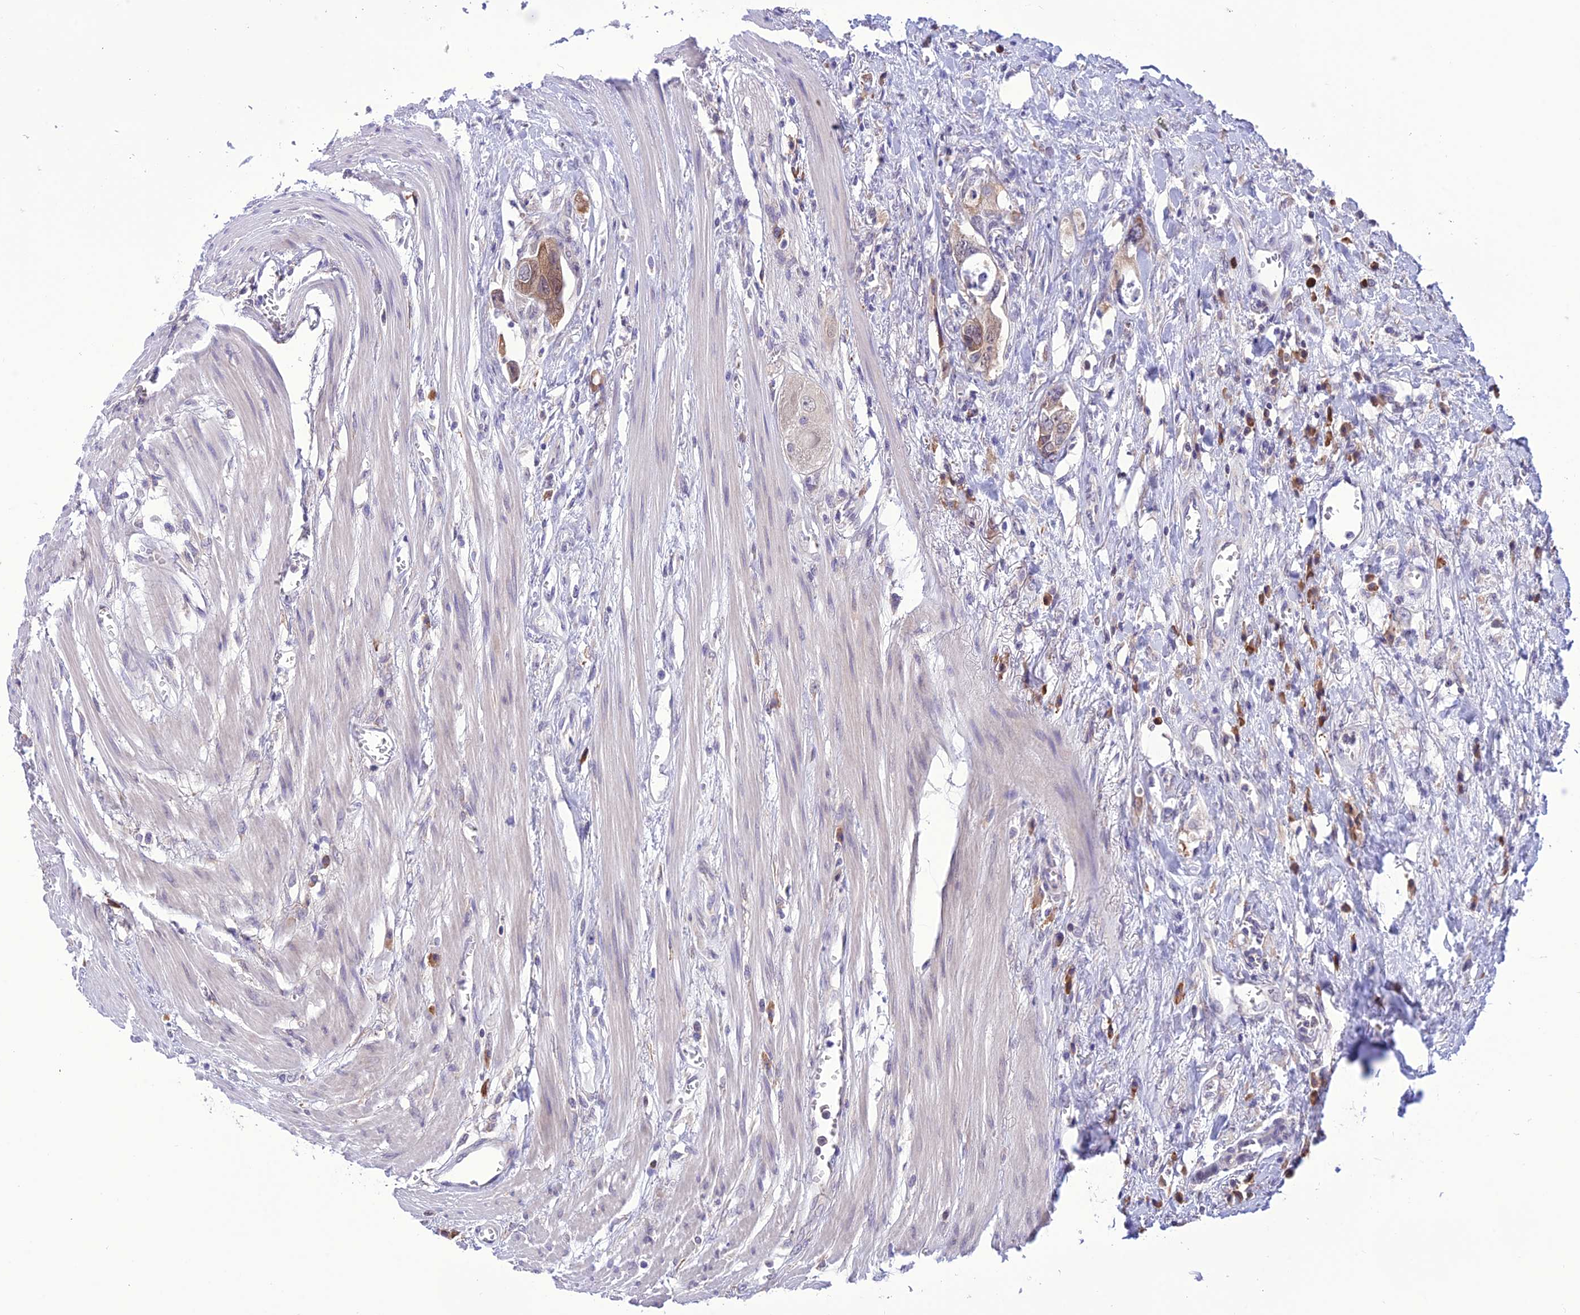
{"staining": {"intensity": "weak", "quantity": "25%-75%", "location": "cytoplasmic/membranous"}, "tissue": "colorectal cancer", "cell_type": "Tumor cells", "image_type": "cancer", "snomed": [{"axis": "morphology", "description": "Adenocarcinoma, NOS"}, {"axis": "topography", "description": "Rectum"}], "caption": "High-magnification brightfield microscopy of colorectal adenocarcinoma stained with DAB (brown) and counterstained with hematoxylin (blue). tumor cells exhibit weak cytoplasmic/membranous positivity is appreciated in approximately25%-75% of cells.", "gene": "RNF126", "patient": {"sex": "male", "age": 87}}